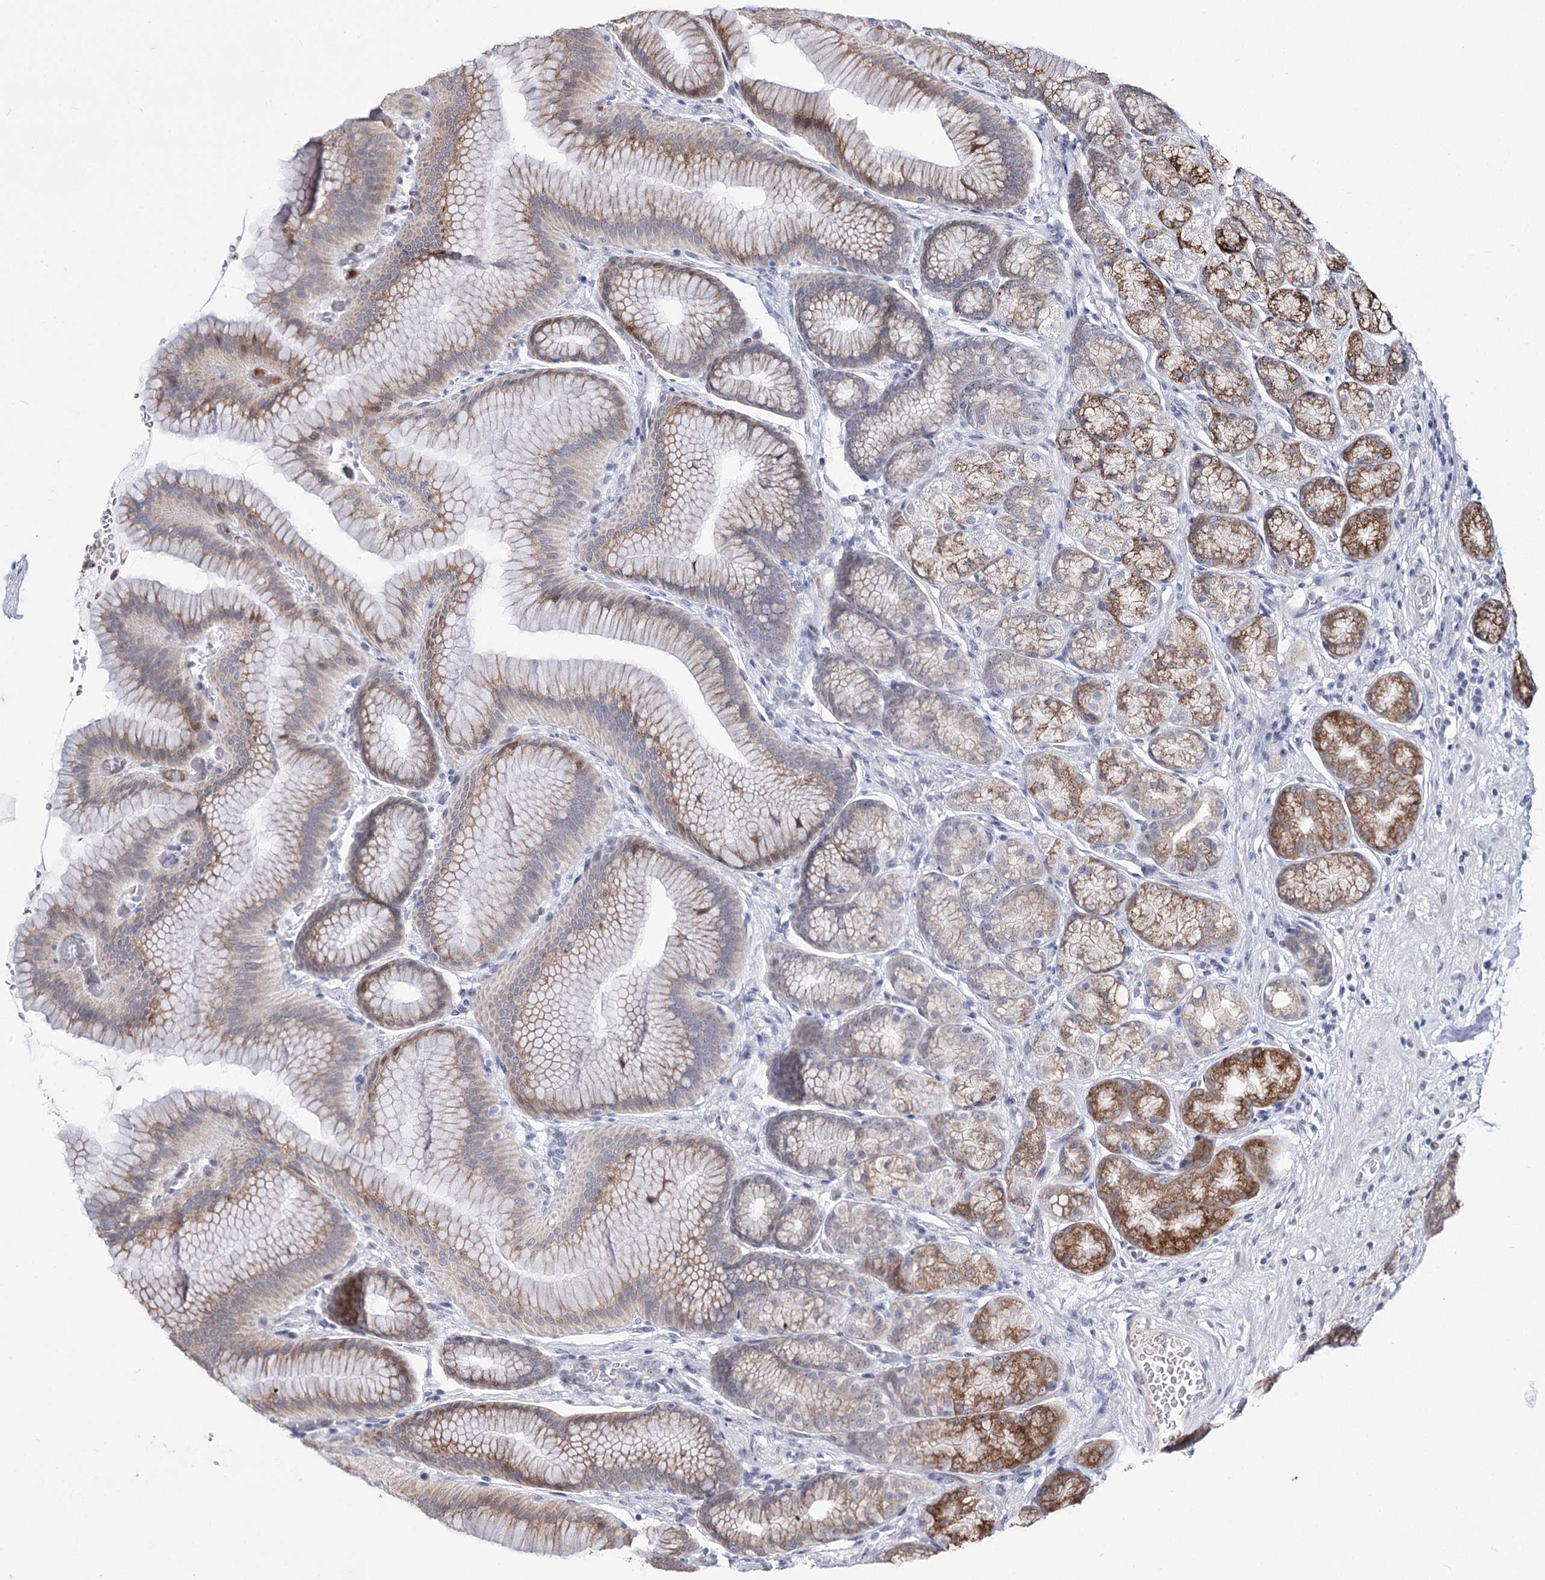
{"staining": {"intensity": "moderate", "quantity": "25%-75%", "location": "cytoplasmic/membranous"}, "tissue": "stomach", "cell_type": "Glandular cells", "image_type": "normal", "snomed": [{"axis": "morphology", "description": "Normal tissue, NOS"}, {"axis": "morphology", "description": "Adenocarcinoma, NOS"}, {"axis": "morphology", "description": "Adenocarcinoma, High grade"}, {"axis": "topography", "description": "Stomach, upper"}, {"axis": "topography", "description": "Stomach"}], "caption": "Human stomach stained for a protein (brown) displays moderate cytoplasmic/membranous positive staining in about 25%-75% of glandular cells.", "gene": "STOX1", "patient": {"sex": "female", "age": 65}}